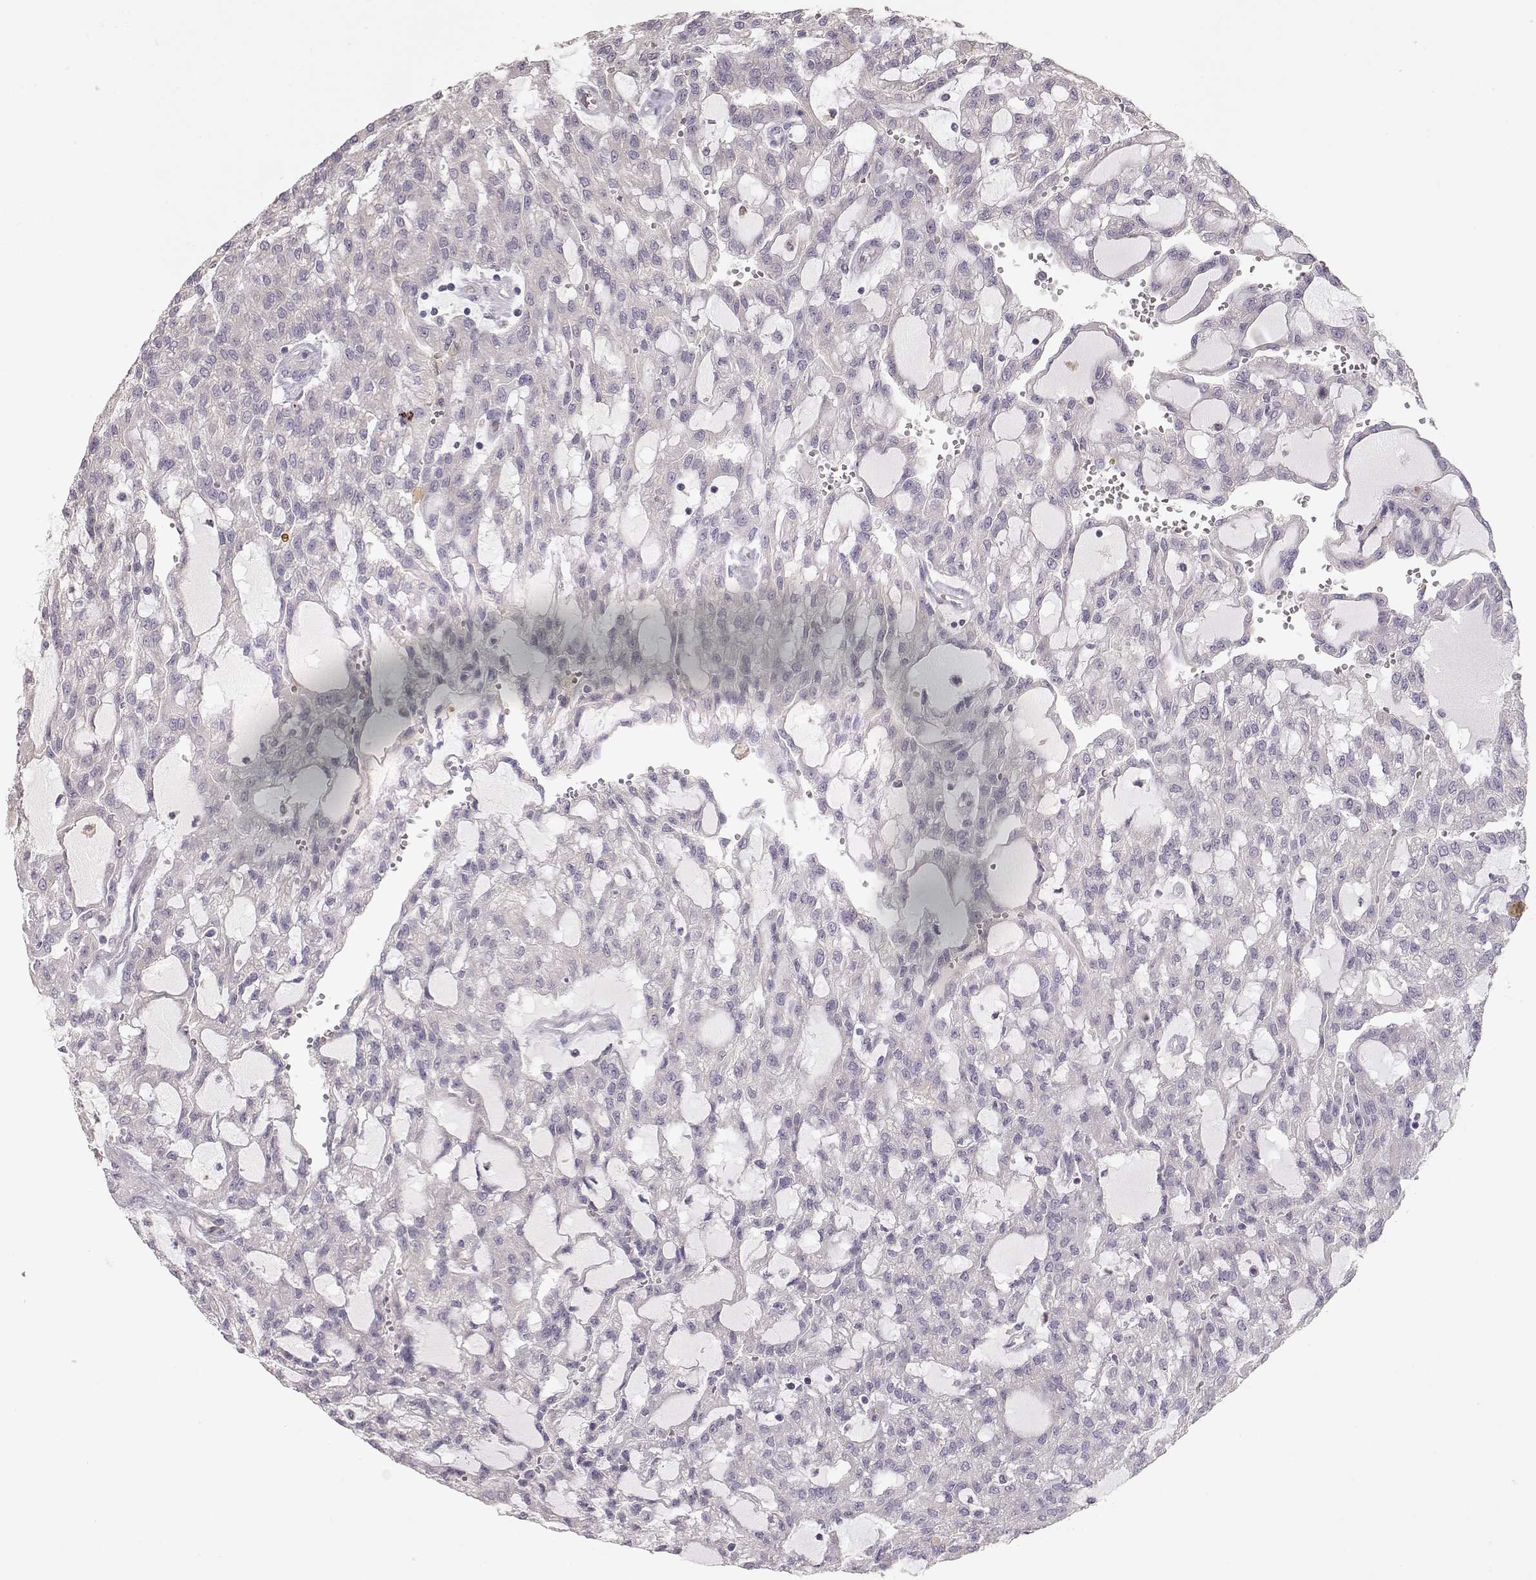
{"staining": {"intensity": "negative", "quantity": "none", "location": "none"}, "tissue": "renal cancer", "cell_type": "Tumor cells", "image_type": "cancer", "snomed": [{"axis": "morphology", "description": "Adenocarcinoma, NOS"}, {"axis": "topography", "description": "Kidney"}], "caption": "Human renal cancer stained for a protein using immunohistochemistry (IHC) displays no positivity in tumor cells.", "gene": "ARHGAP8", "patient": {"sex": "male", "age": 63}}